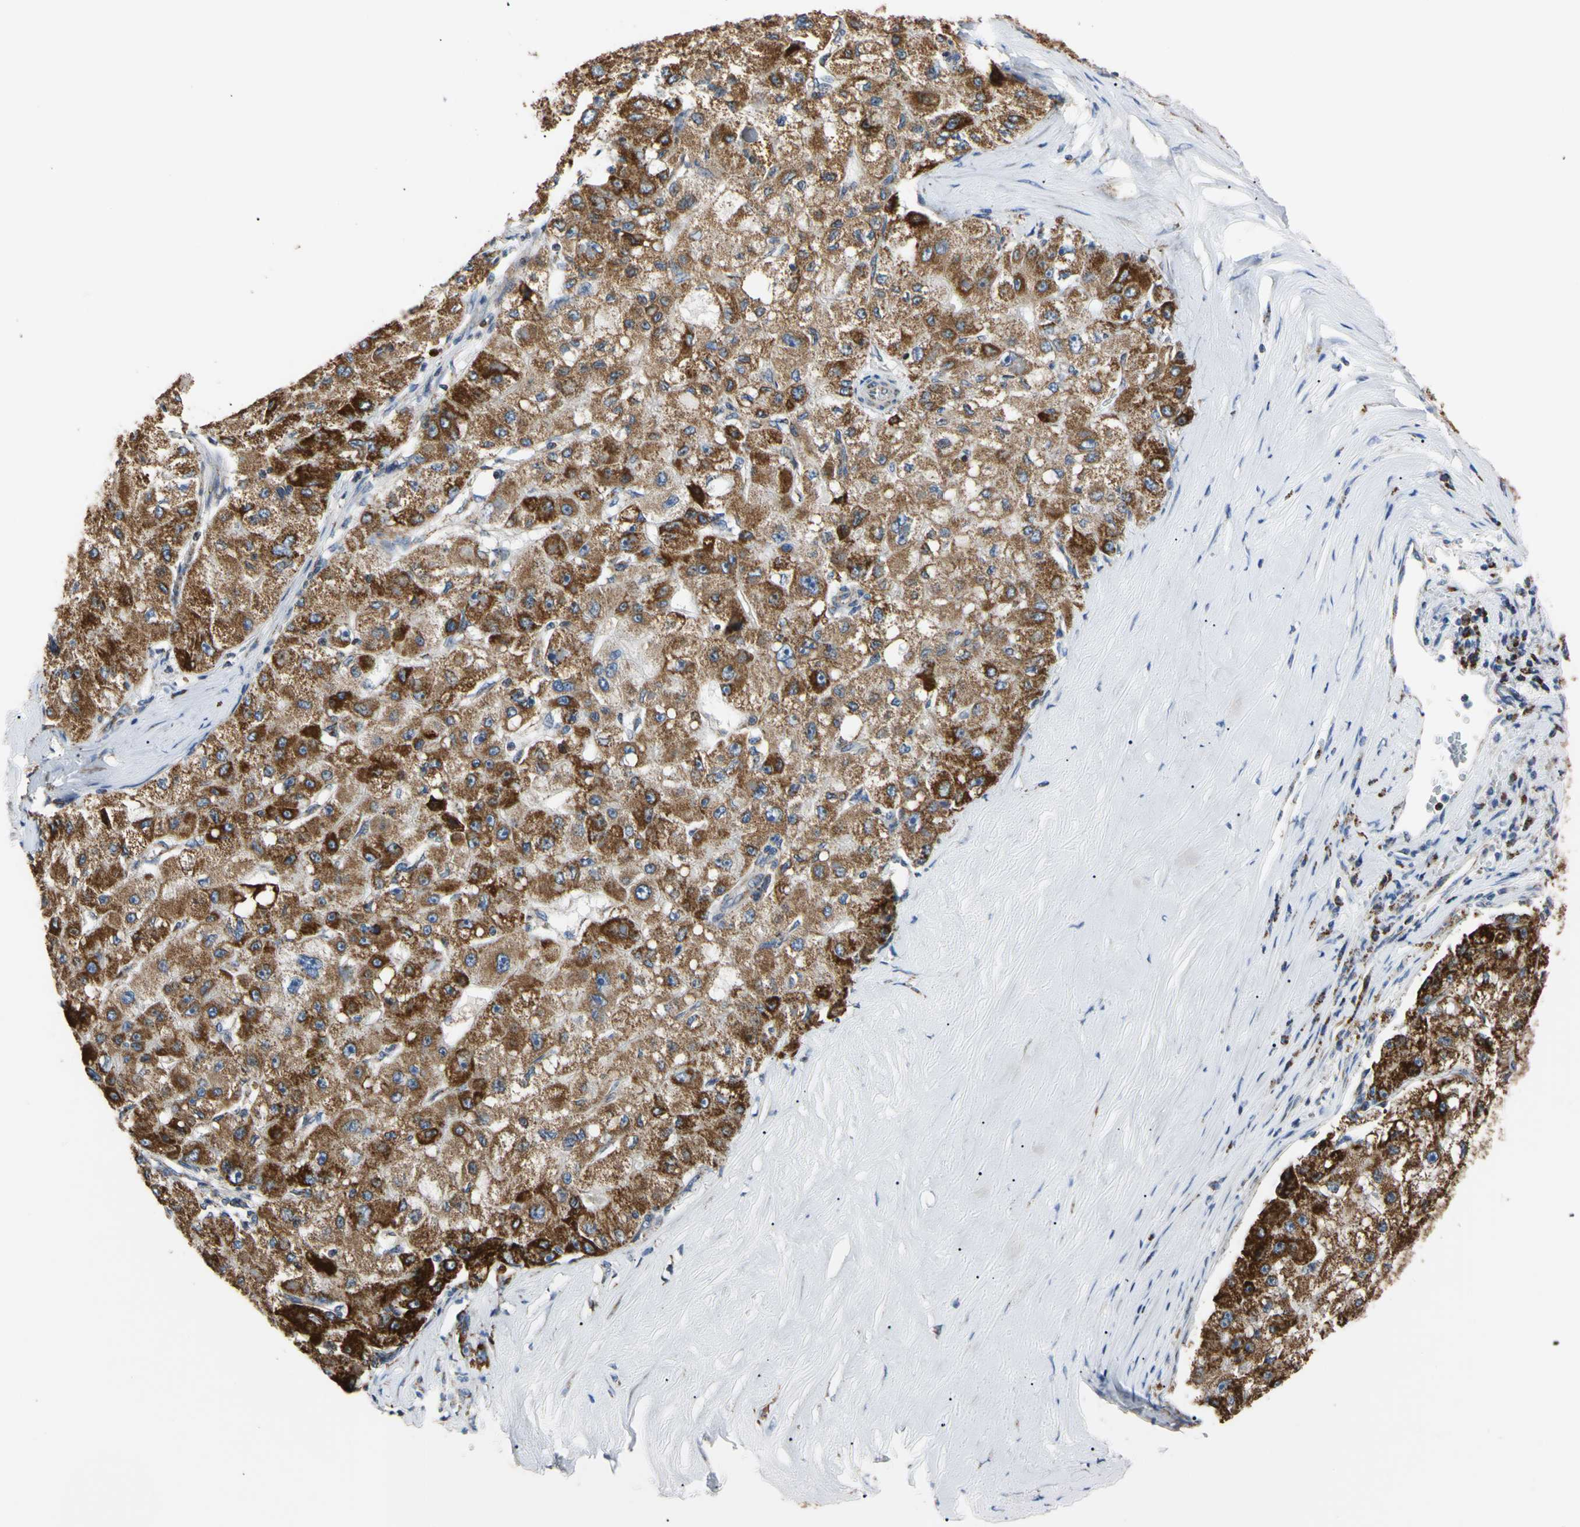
{"staining": {"intensity": "strong", "quantity": ">75%", "location": "cytoplasmic/membranous"}, "tissue": "liver cancer", "cell_type": "Tumor cells", "image_type": "cancer", "snomed": [{"axis": "morphology", "description": "Carcinoma, Hepatocellular, NOS"}, {"axis": "topography", "description": "Liver"}], "caption": "DAB (3,3'-diaminobenzidine) immunohistochemical staining of human liver cancer shows strong cytoplasmic/membranous protein expression in about >75% of tumor cells. (brown staining indicates protein expression, while blue staining denotes nuclei).", "gene": "CLPP", "patient": {"sex": "male", "age": 80}}